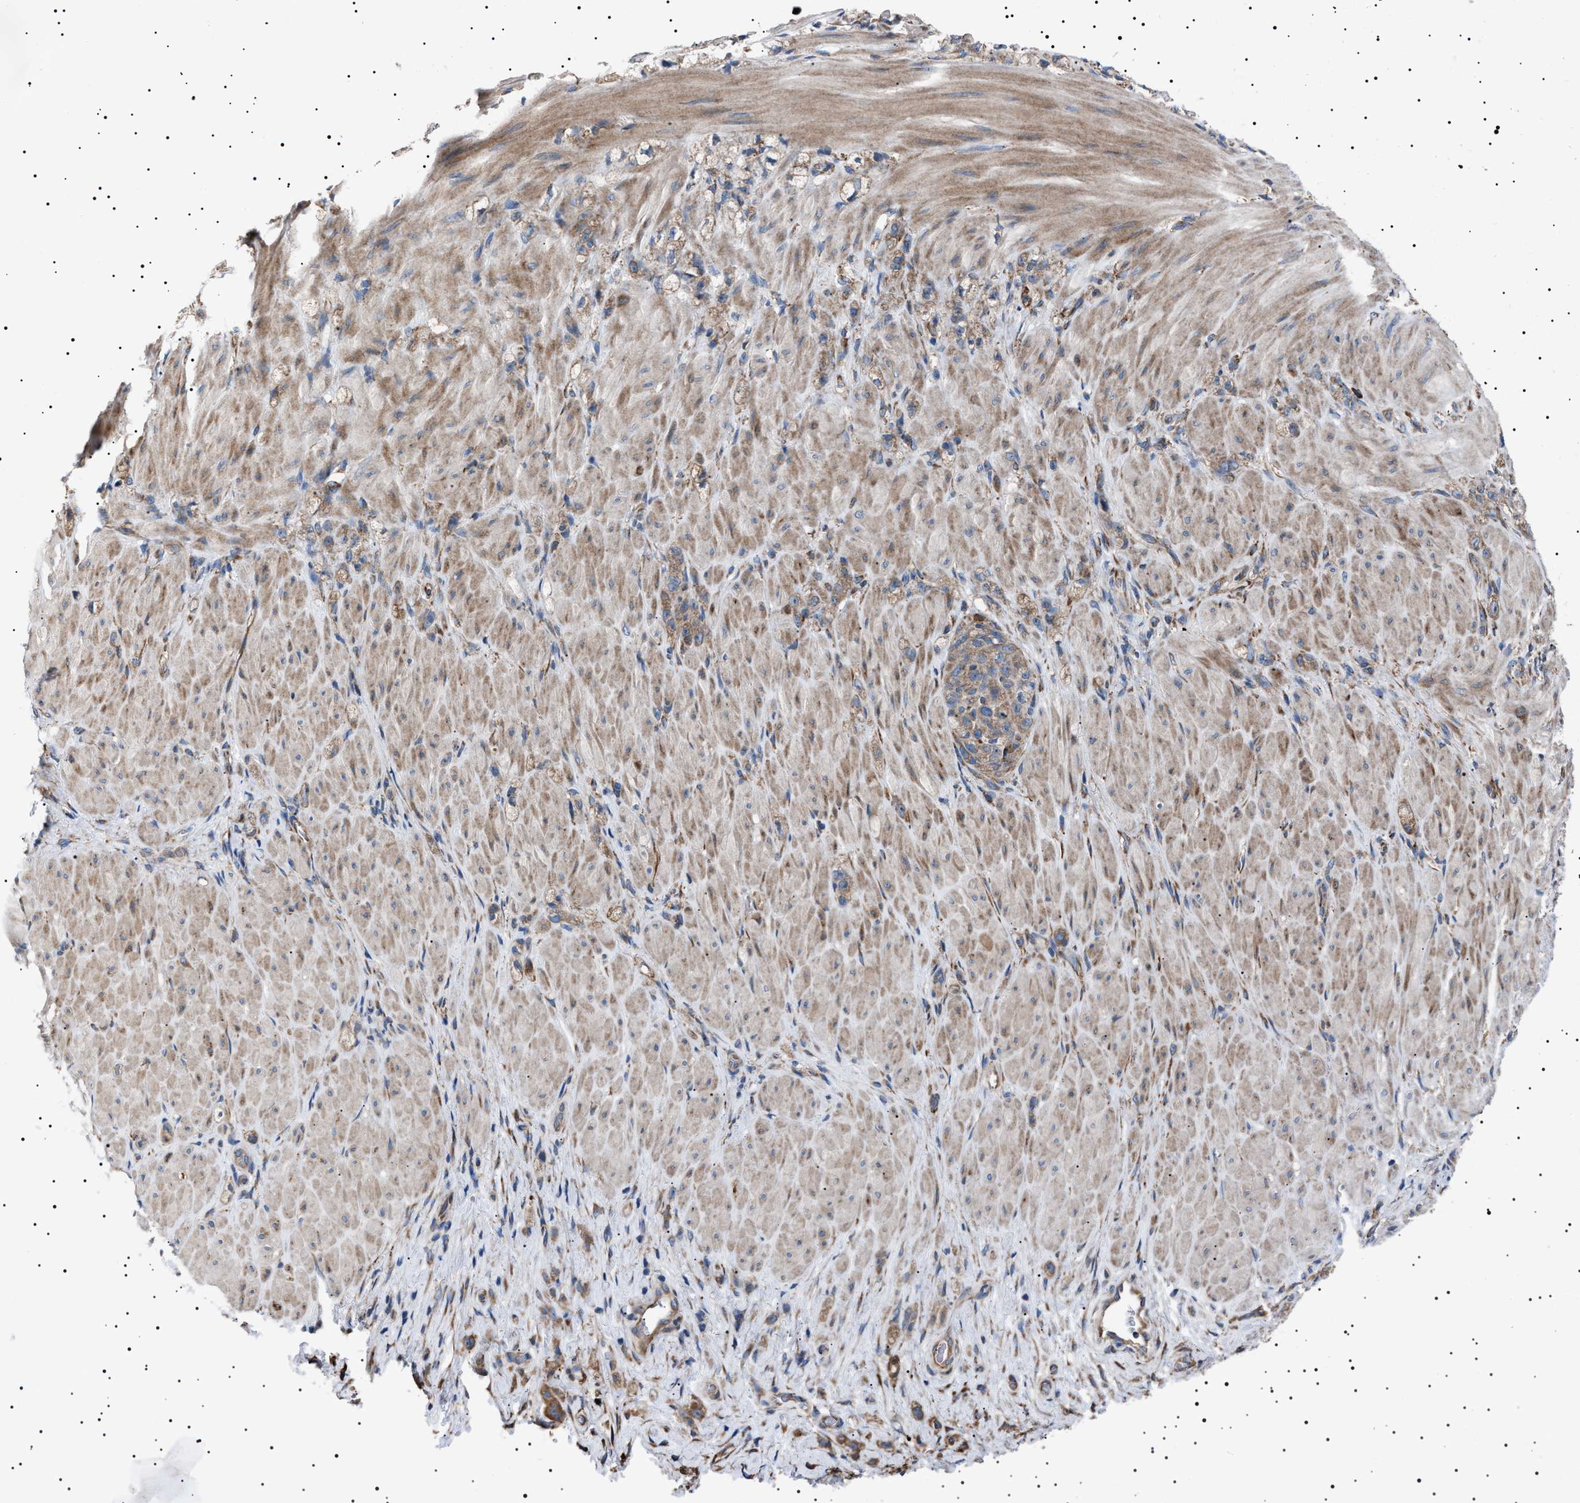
{"staining": {"intensity": "moderate", "quantity": ">75%", "location": "cytoplasmic/membranous"}, "tissue": "stomach cancer", "cell_type": "Tumor cells", "image_type": "cancer", "snomed": [{"axis": "morphology", "description": "Normal tissue, NOS"}, {"axis": "morphology", "description": "Adenocarcinoma, NOS"}, {"axis": "topography", "description": "Stomach"}], "caption": "Brown immunohistochemical staining in adenocarcinoma (stomach) displays moderate cytoplasmic/membranous expression in about >75% of tumor cells.", "gene": "TOP1MT", "patient": {"sex": "male", "age": 82}}